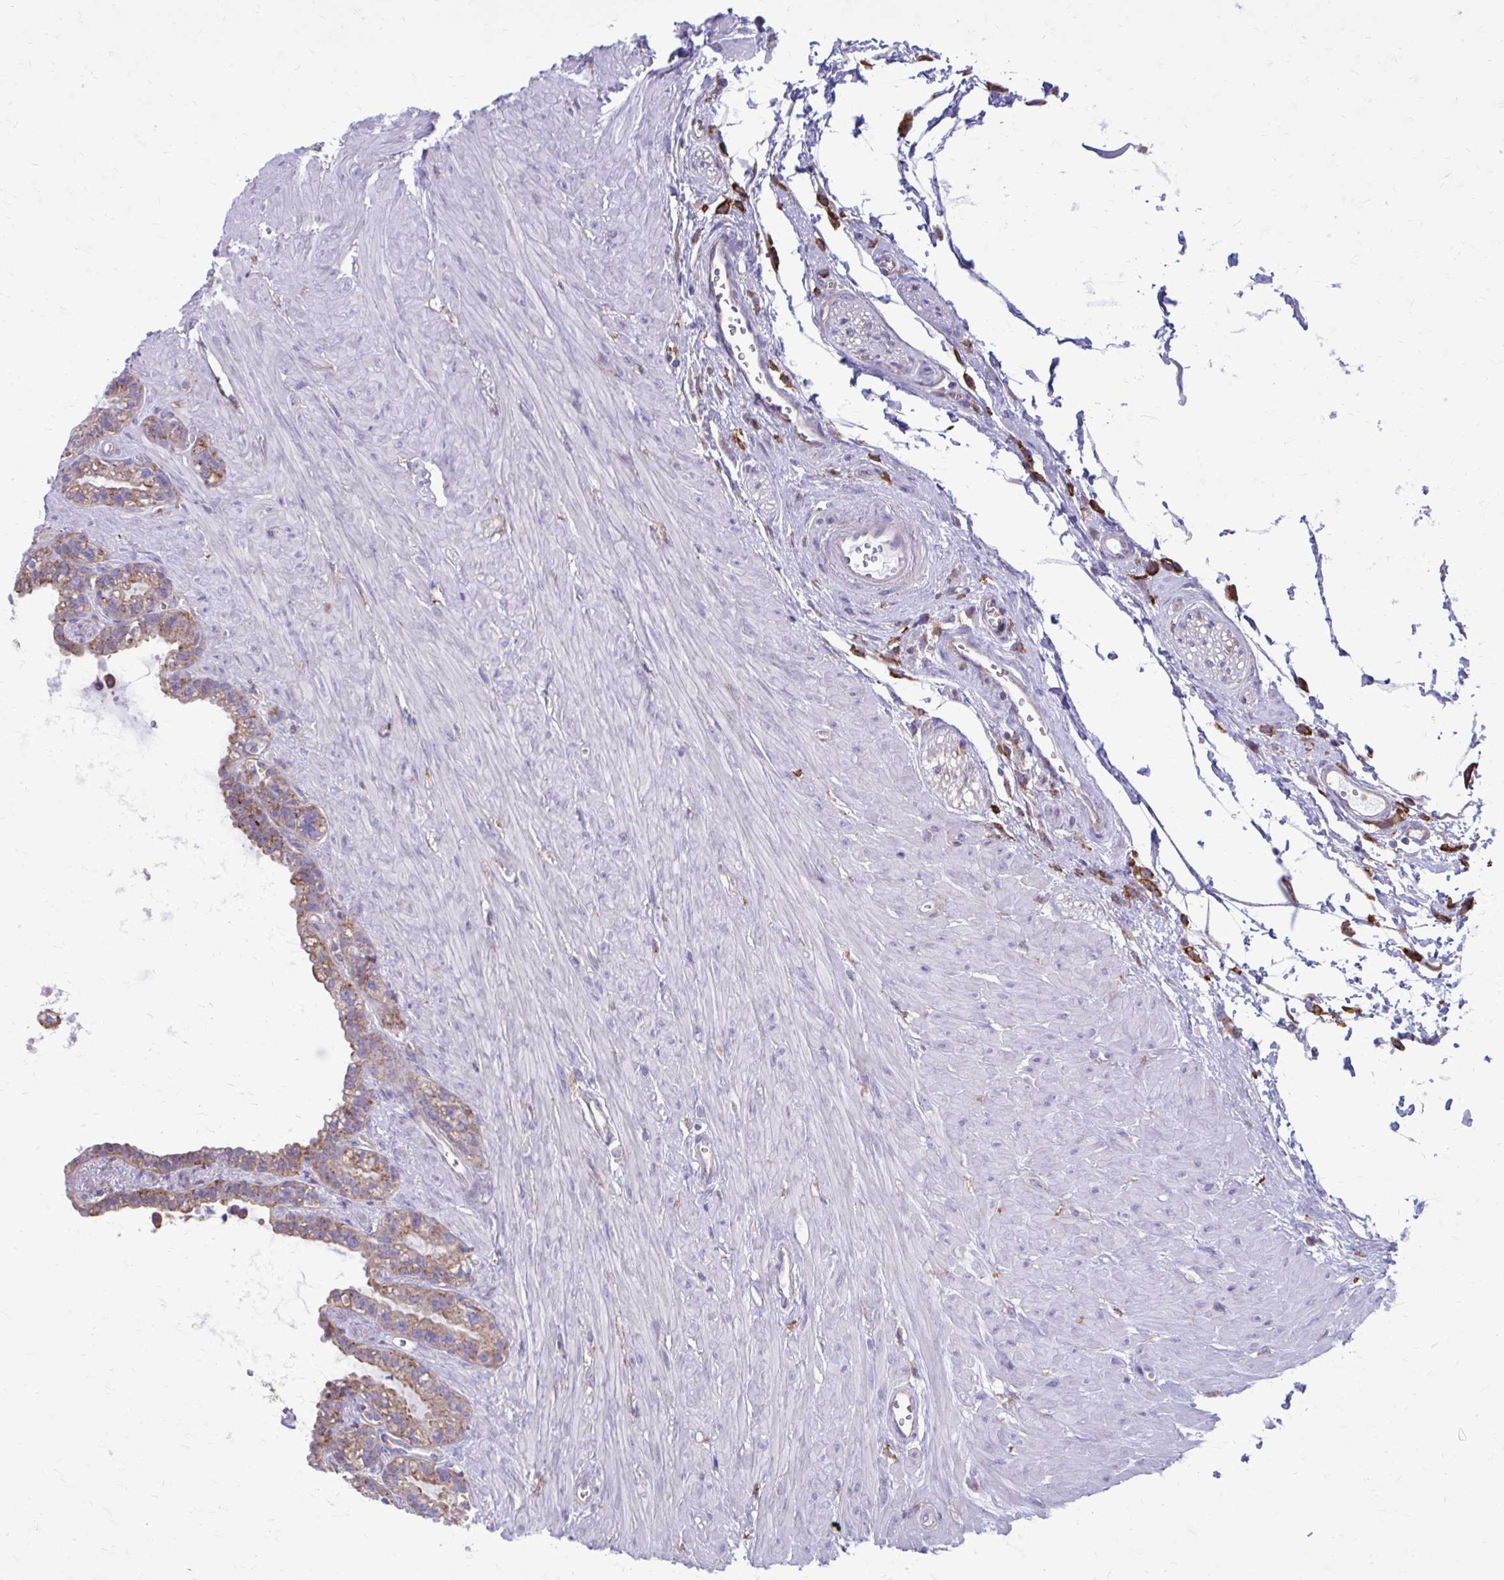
{"staining": {"intensity": "moderate", "quantity": "25%-75%", "location": "cytoplasmic/membranous"}, "tissue": "seminal vesicle", "cell_type": "Glandular cells", "image_type": "normal", "snomed": [{"axis": "morphology", "description": "Normal tissue, NOS"}, {"axis": "topography", "description": "Seminal veicle"}], "caption": "Protein expression analysis of normal seminal vesicle exhibits moderate cytoplasmic/membranous positivity in approximately 25%-75% of glandular cells.", "gene": "CLTA", "patient": {"sex": "male", "age": 76}}